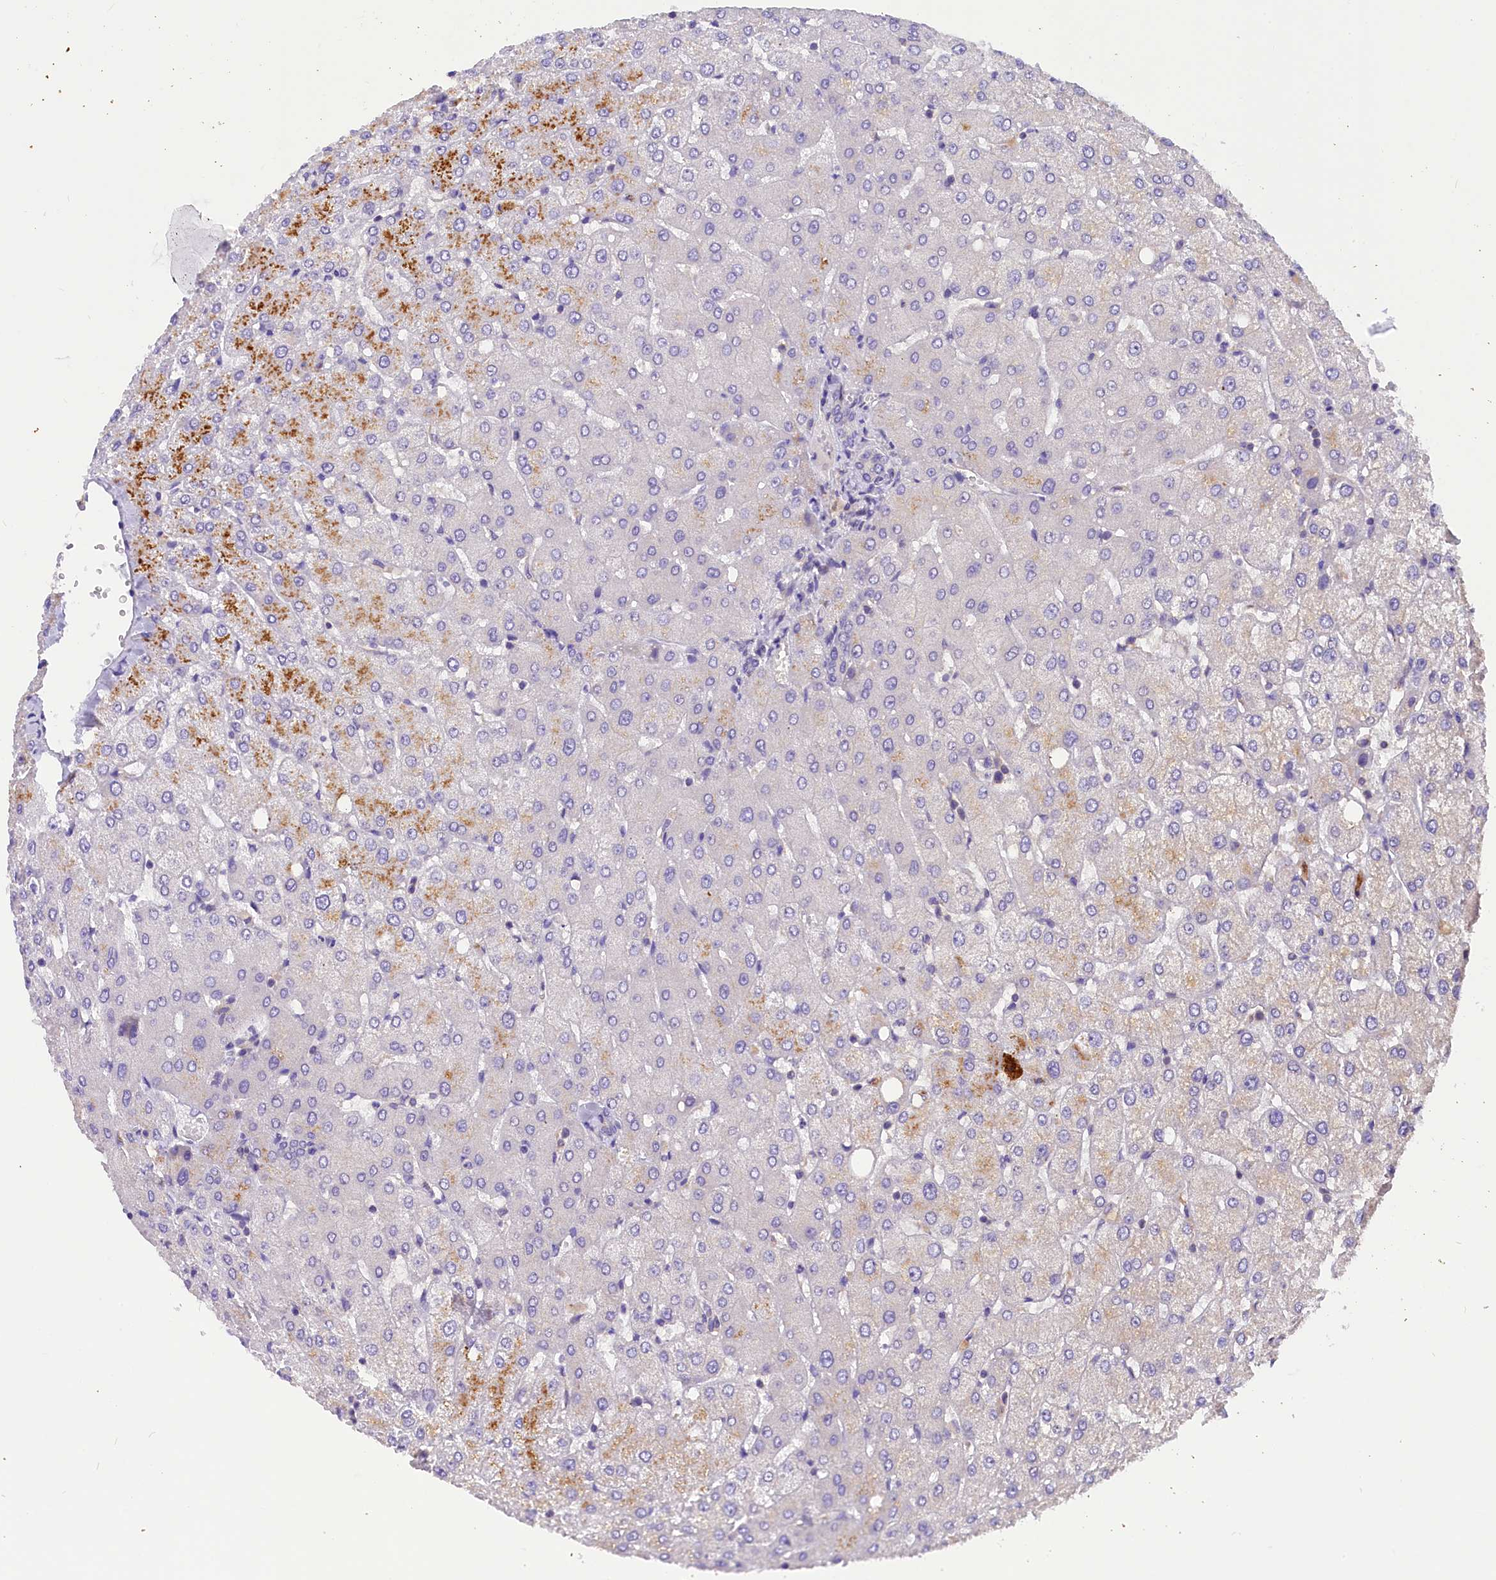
{"staining": {"intensity": "negative", "quantity": "none", "location": "none"}, "tissue": "liver", "cell_type": "Cholangiocytes", "image_type": "normal", "snomed": [{"axis": "morphology", "description": "Normal tissue, NOS"}, {"axis": "topography", "description": "Liver"}], "caption": "The micrograph demonstrates no significant positivity in cholangiocytes of liver. The staining was performed using DAB (3,3'-diaminobenzidine) to visualize the protein expression in brown, while the nuclei were stained in blue with hematoxylin (Magnification: 20x).", "gene": "AP3B2", "patient": {"sex": "female", "age": 54}}